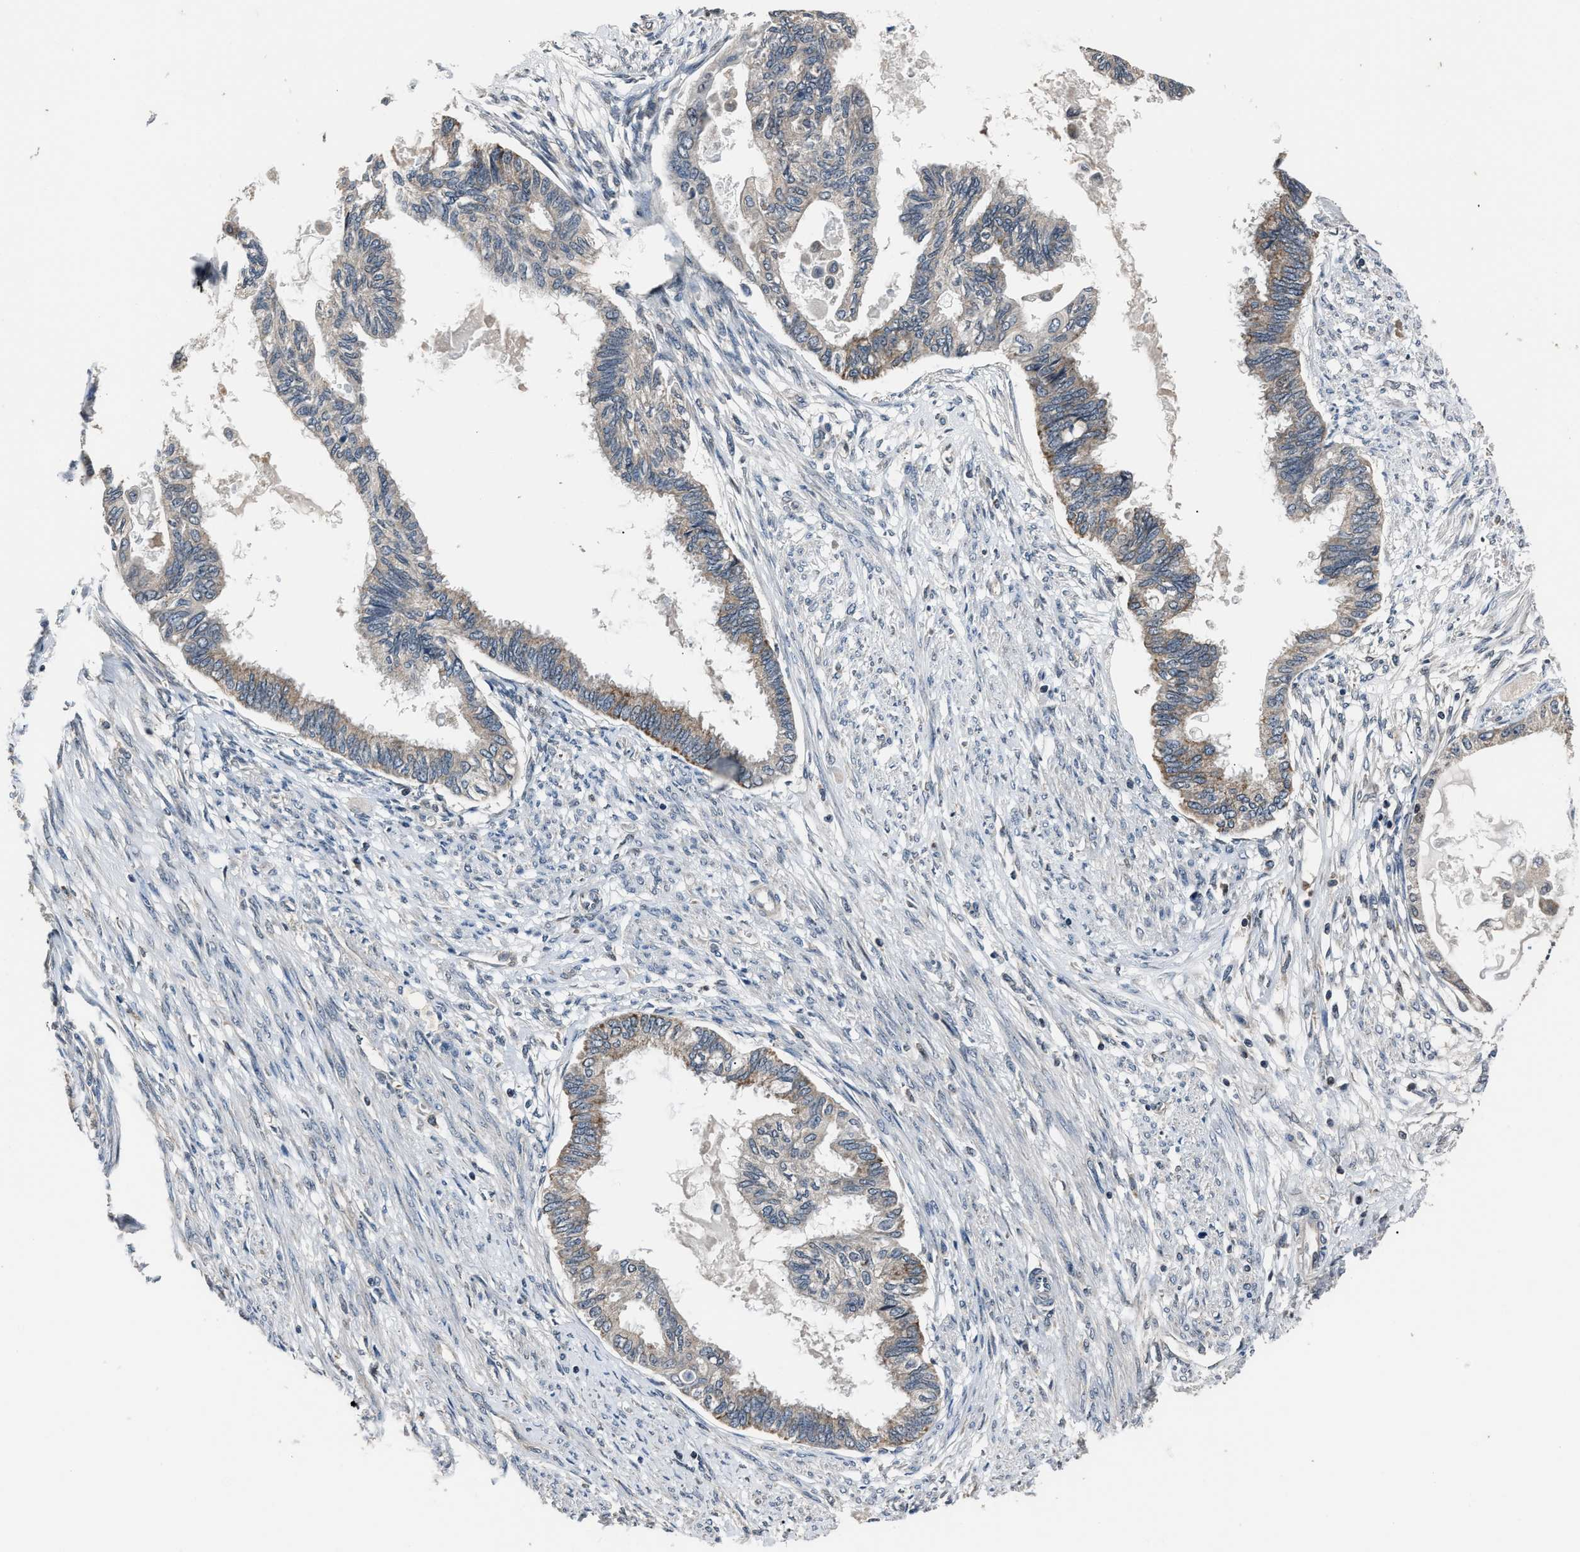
{"staining": {"intensity": "weak", "quantity": "25%-75%", "location": "cytoplasmic/membranous"}, "tissue": "cervical cancer", "cell_type": "Tumor cells", "image_type": "cancer", "snomed": [{"axis": "morphology", "description": "Normal tissue, NOS"}, {"axis": "morphology", "description": "Adenocarcinoma, NOS"}, {"axis": "topography", "description": "Cervix"}, {"axis": "topography", "description": "Endometrium"}], "caption": "Brown immunohistochemical staining in human cervical cancer demonstrates weak cytoplasmic/membranous staining in approximately 25%-75% of tumor cells.", "gene": "TNRC18", "patient": {"sex": "female", "age": 86}}